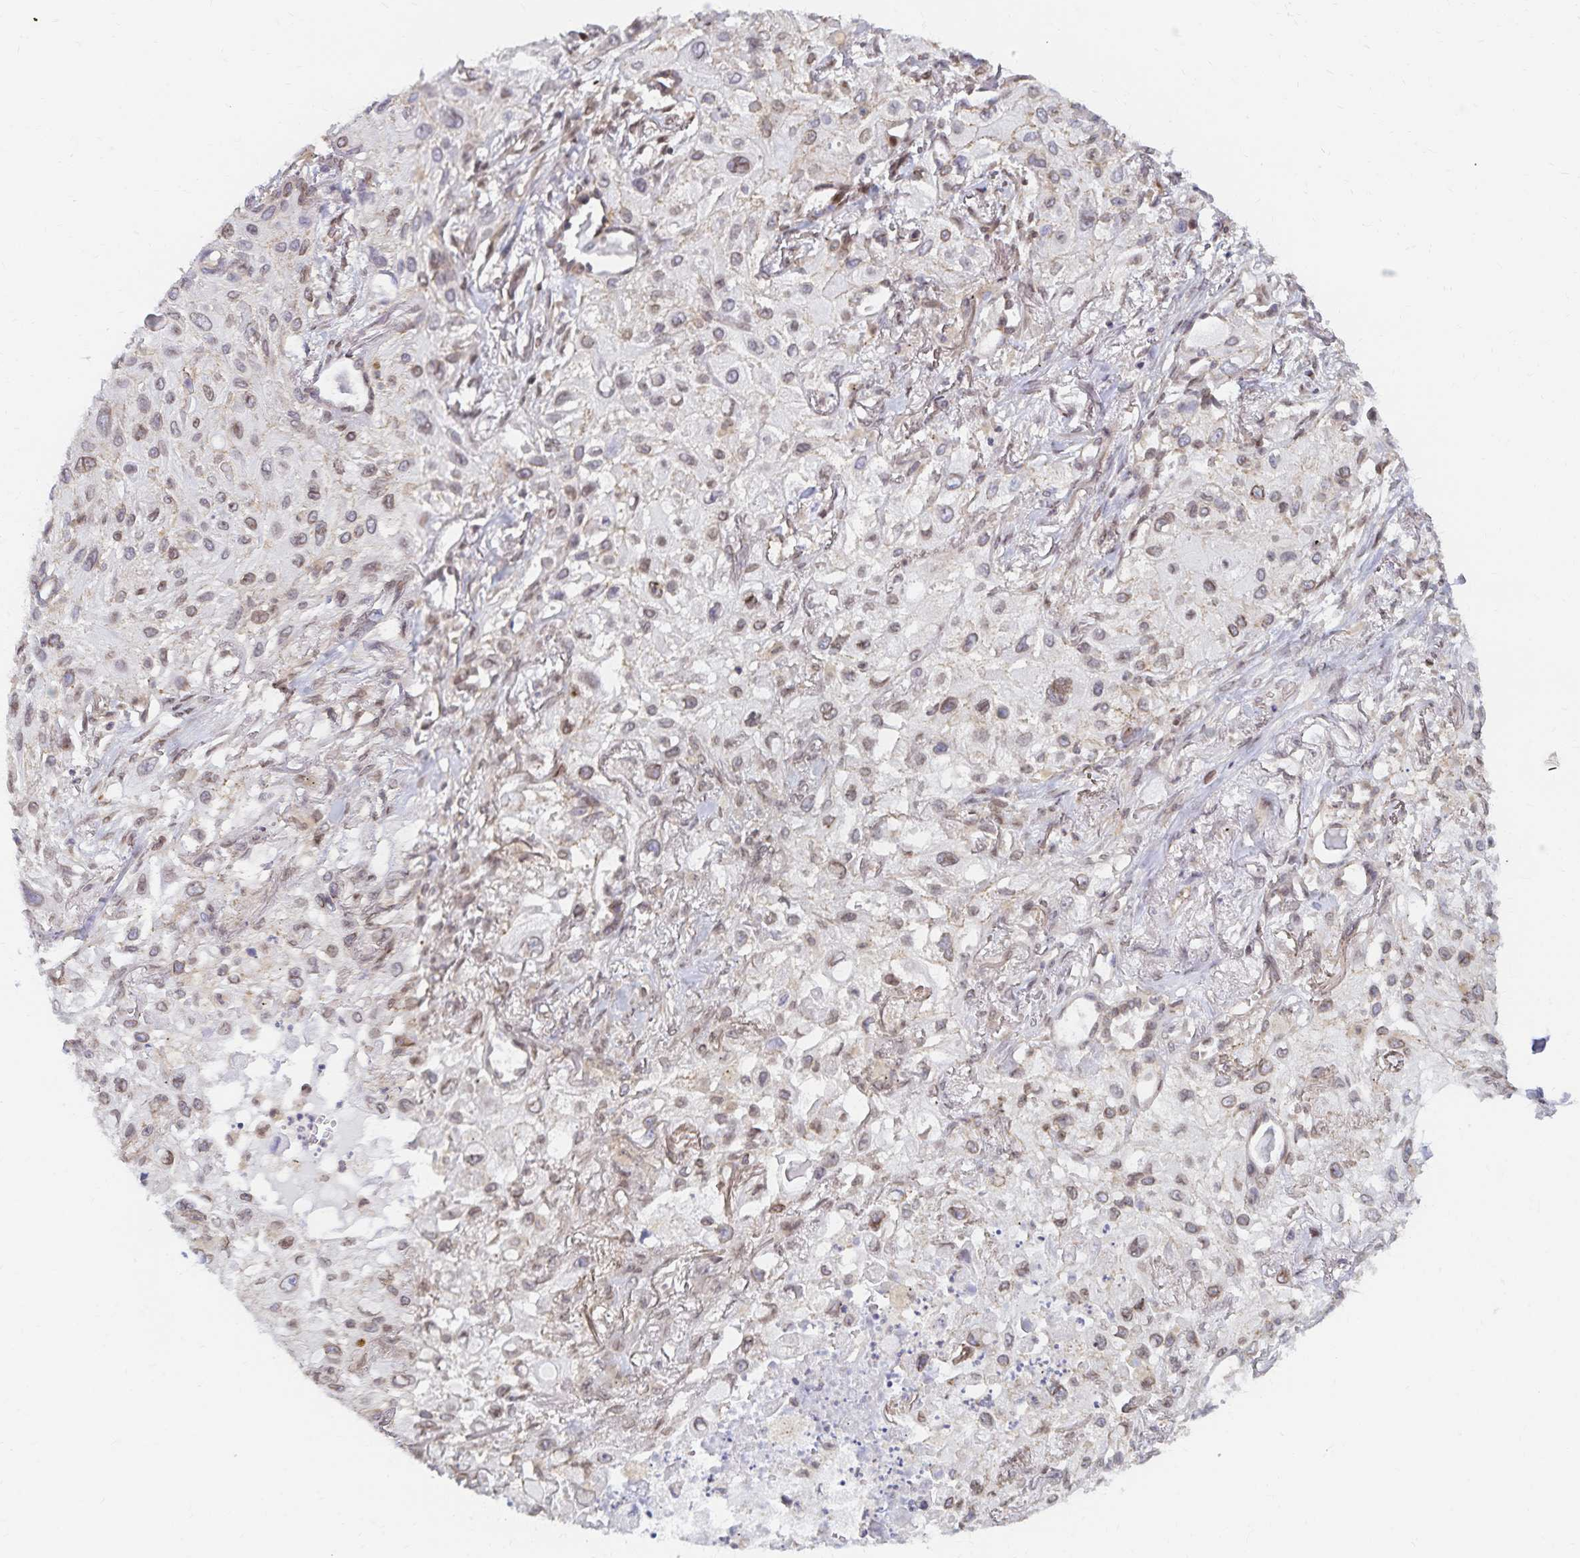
{"staining": {"intensity": "weak", "quantity": "25%-75%", "location": "nuclear"}, "tissue": "lung cancer", "cell_type": "Tumor cells", "image_type": "cancer", "snomed": [{"axis": "morphology", "description": "Squamous cell carcinoma, NOS"}, {"axis": "topography", "description": "Lung"}], "caption": "Squamous cell carcinoma (lung) stained with a protein marker shows weak staining in tumor cells.", "gene": "RAB9B", "patient": {"sex": "male", "age": 71}}